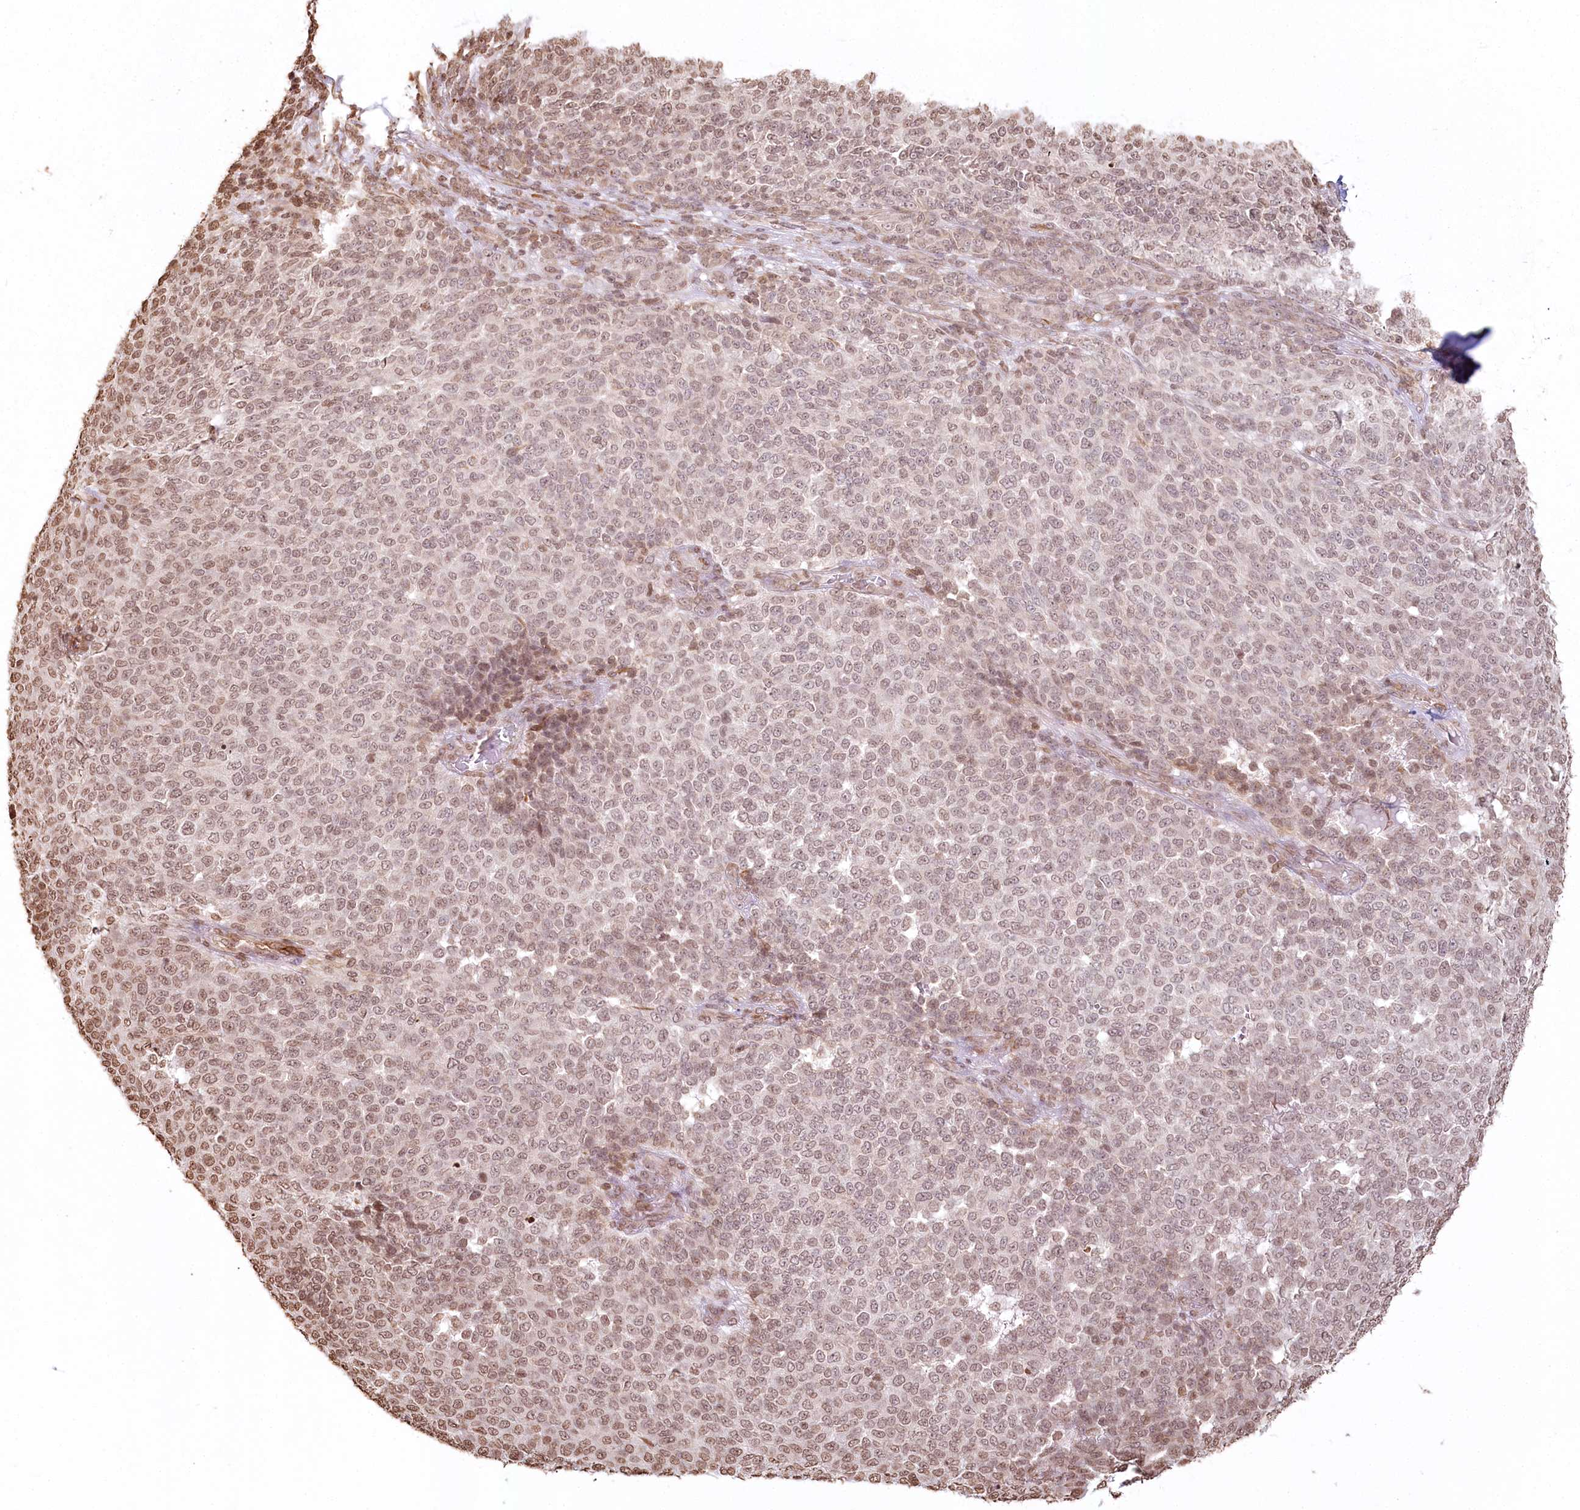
{"staining": {"intensity": "weak", "quantity": ">75%", "location": "nuclear"}, "tissue": "melanoma", "cell_type": "Tumor cells", "image_type": "cancer", "snomed": [{"axis": "morphology", "description": "Malignant melanoma, NOS"}, {"axis": "topography", "description": "Skin"}], "caption": "Weak nuclear protein staining is seen in about >75% of tumor cells in melanoma.", "gene": "FAM13A", "patient": {"sex": "male", "age": 49}}